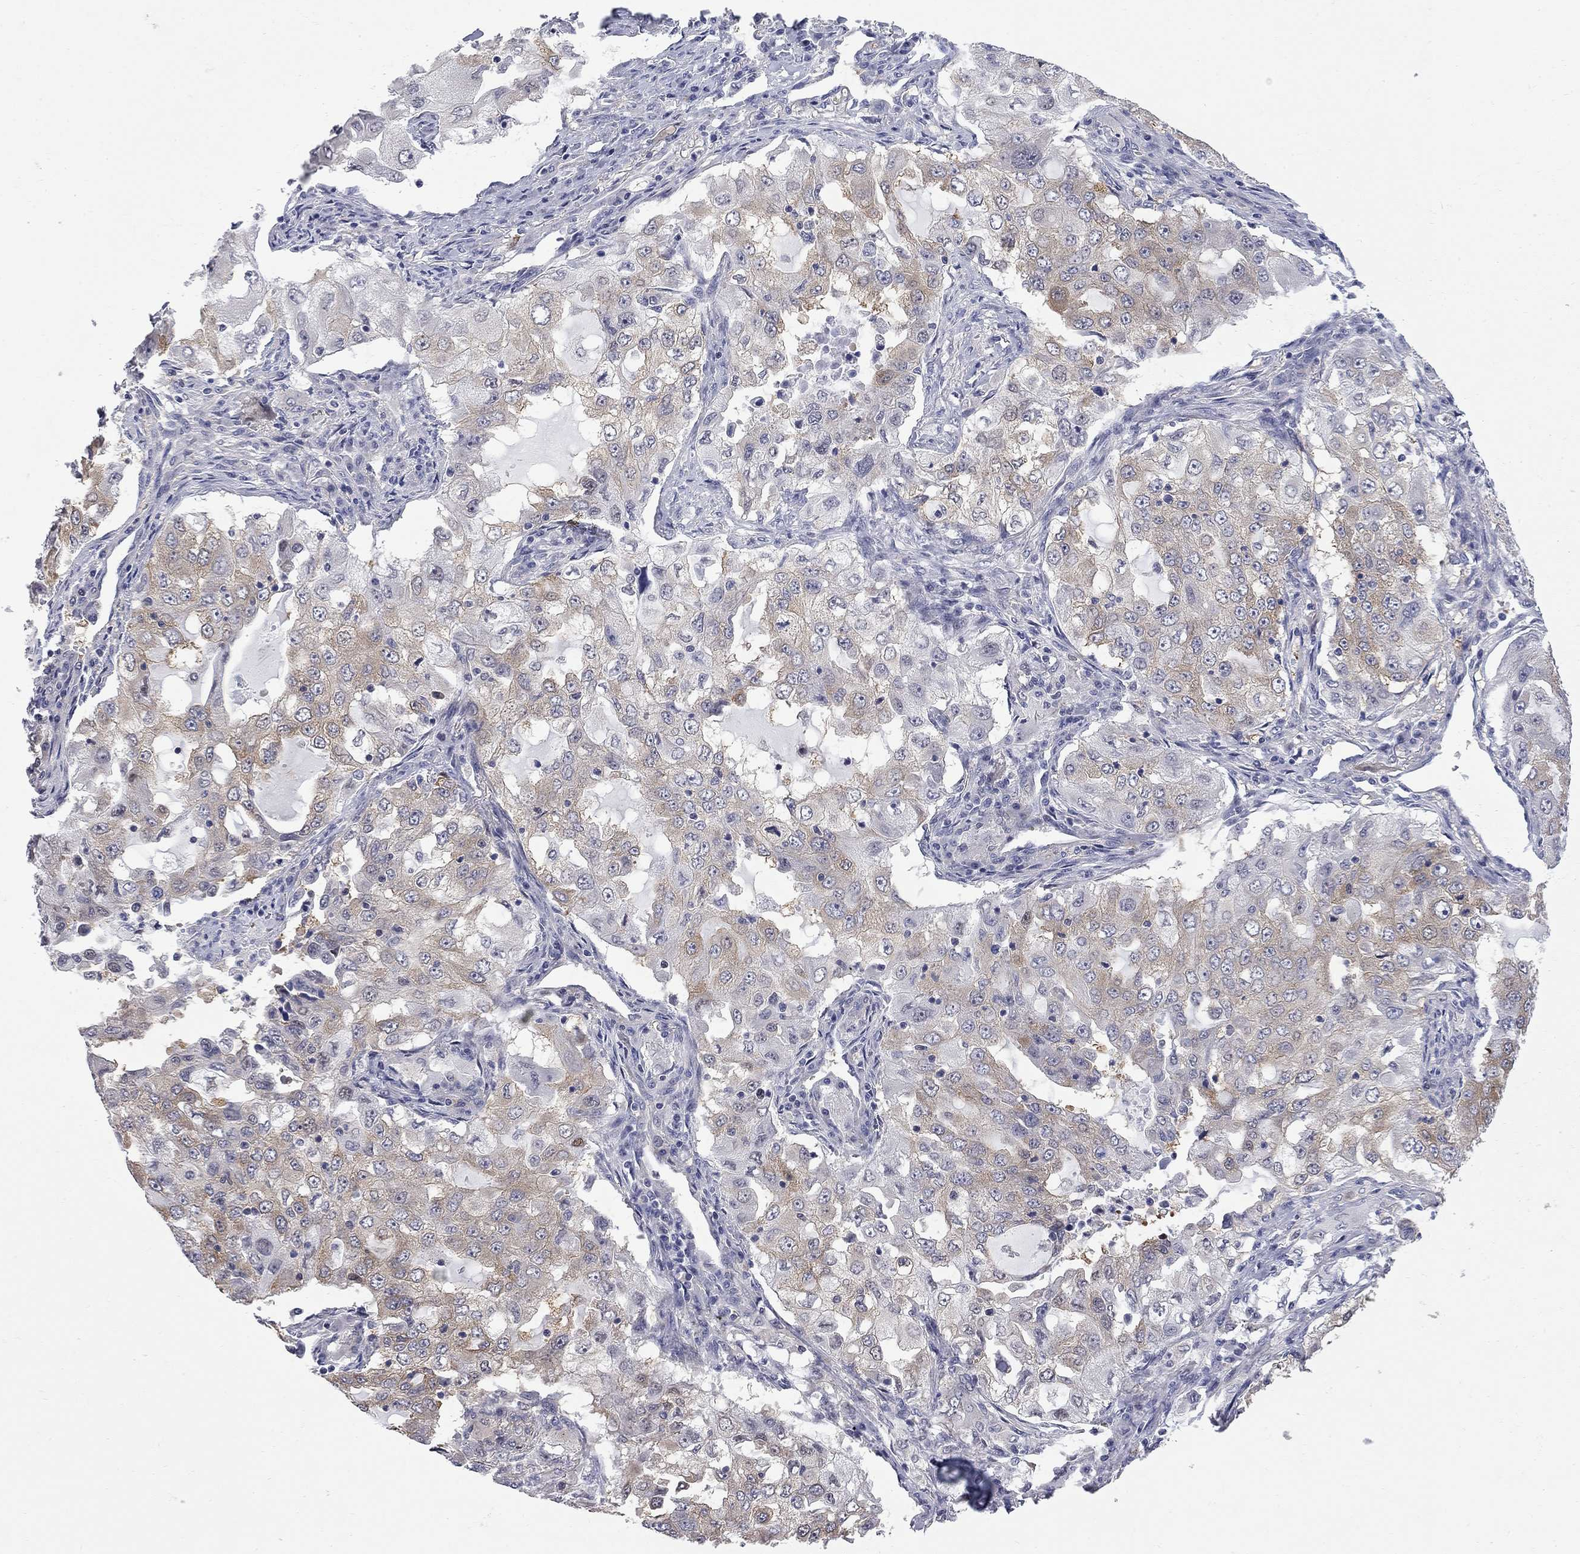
{"staining": {"intensity": "moderate", "quantity": "<25%", "location": "cytoplasmic/membranous"}, "tissue": "lung cancer", "cell_type": "Tumor cells", "image_type": "cancer", "snomed": [{"axis": "morphology", "description": "Adenocarcinoma, NOS"}, {"axis": "topography", "description": "Lung"}], "caption": "This is a micrograph of IHC staining of lung cancer (adenocarcinoma), which shows moderate staining in the cytoplasmic/membranous of tumor cells.", "gene": "GALNT8", "patient": {"sex": "female", "age": 61}}